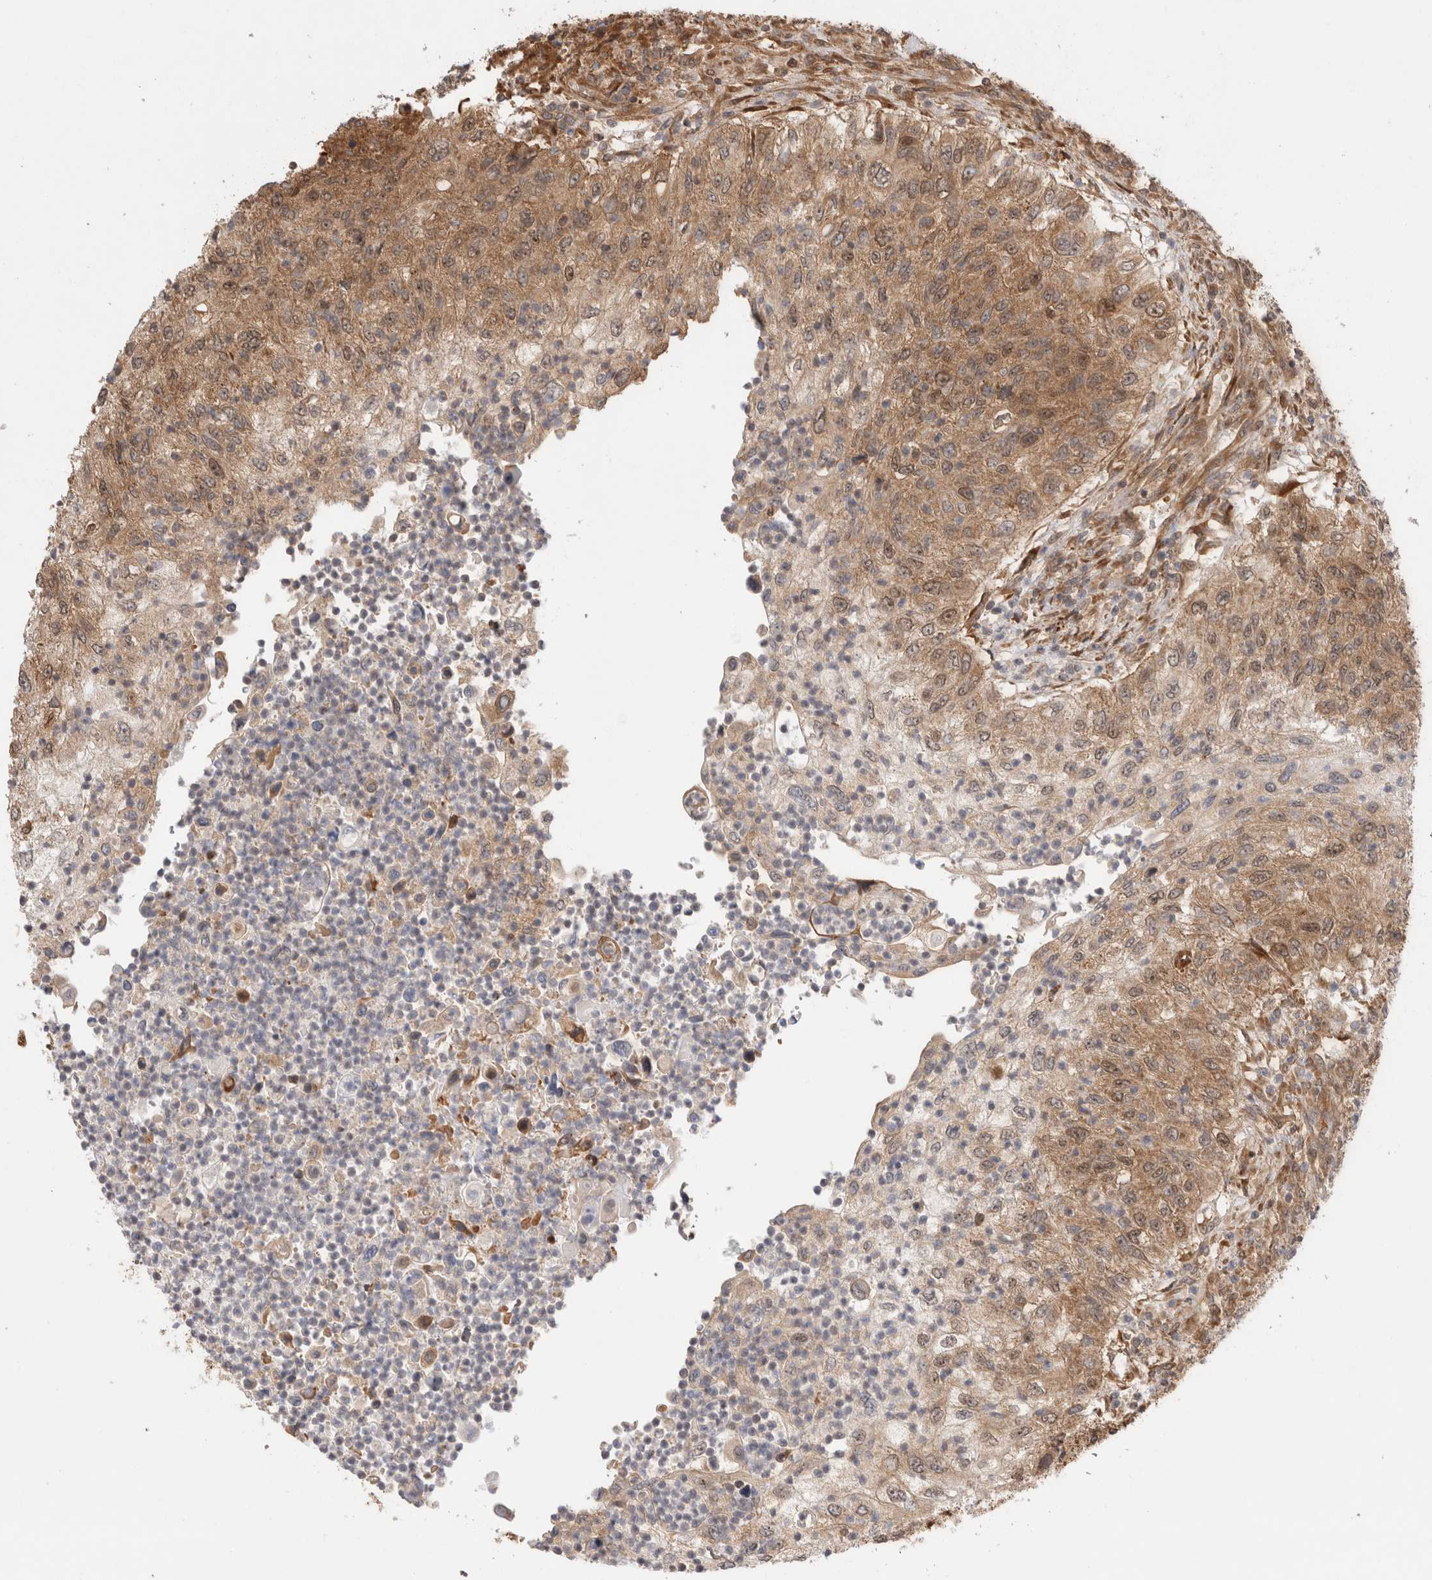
{"staining": {"intensity": "moderate", "quantity": ">75%", "location": "cytoplasmic/membranous"}, "tissue": "urothelial cancer", "cell_type": "Tumor cells", "image_type": "cancer", "snomed": [{"axis": "morphology", "description": "Urothelial carcinoma, High grade"}, {"axis": "topography", "description": "Urinary bladder"}], "caption": "Immunohistochemistry of human urothelial cancer reveals medium levels of moderate cytoplasmic/membranous staining in approximately >75% of tumor cells. (brown staining indicates protein expression, while blue staining denotes nuclei).", "gene": "ACTL9", "patient": {"sex": "female", "age": 60}}